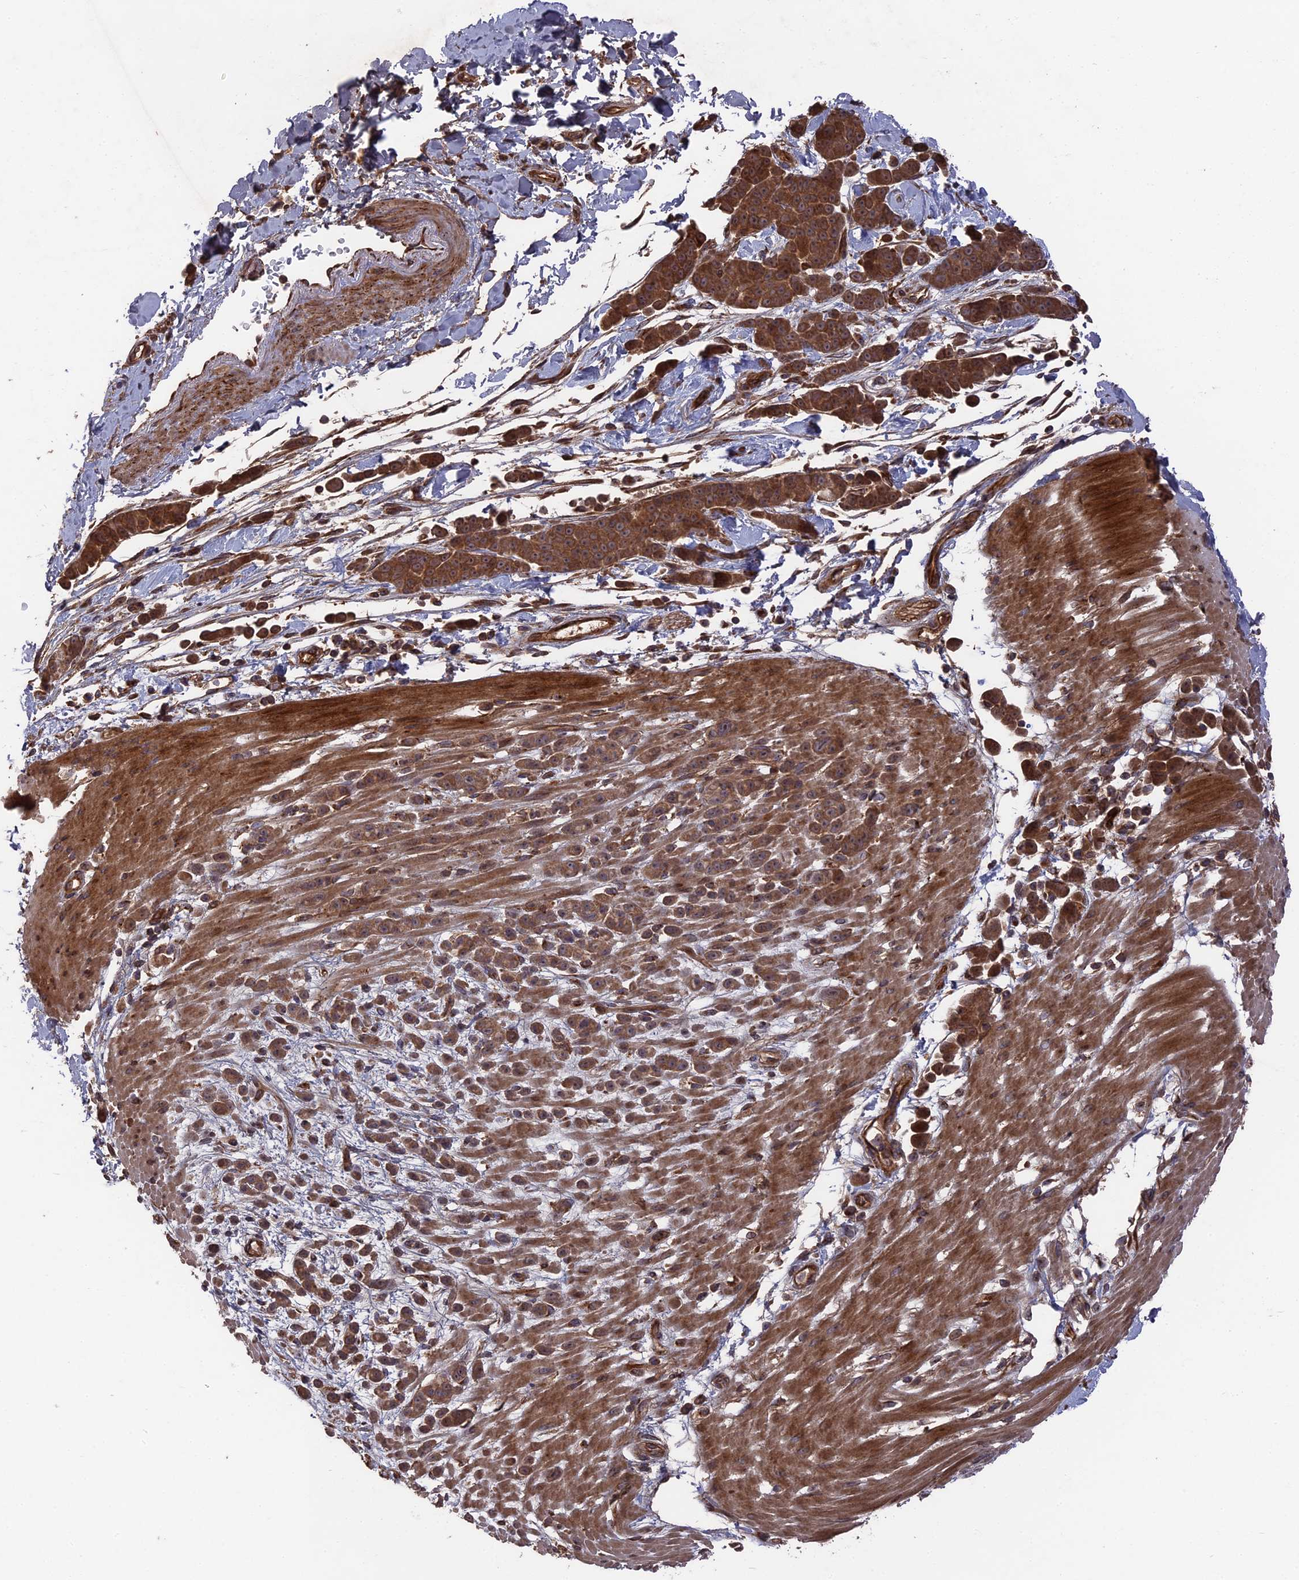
{"staining": {"intensity": "moderate", "quantity": ">75%", "location": "cytoplasmic/membranous"}, "tissue": "pancreatic cancer", "cell_type": "Tumor cells", "image_type": "cancer", "snomed": [{"axis": "morphology", "description": "Normal tissue, NOS"}, {"axis": "morphology", "description": "Adenocarcinoma, NOS"}, {"axis": "topography", "description": "Pancreas"}], "caption": "Protein expression analysis of human pancreatic cancer (adenocarcinoma) reveals moderate cytoplasmic/membranous positivity in approximately >75% of tumor cells.", "gene": "DEF8", "patient": {"sex": "female", "age": 64}}